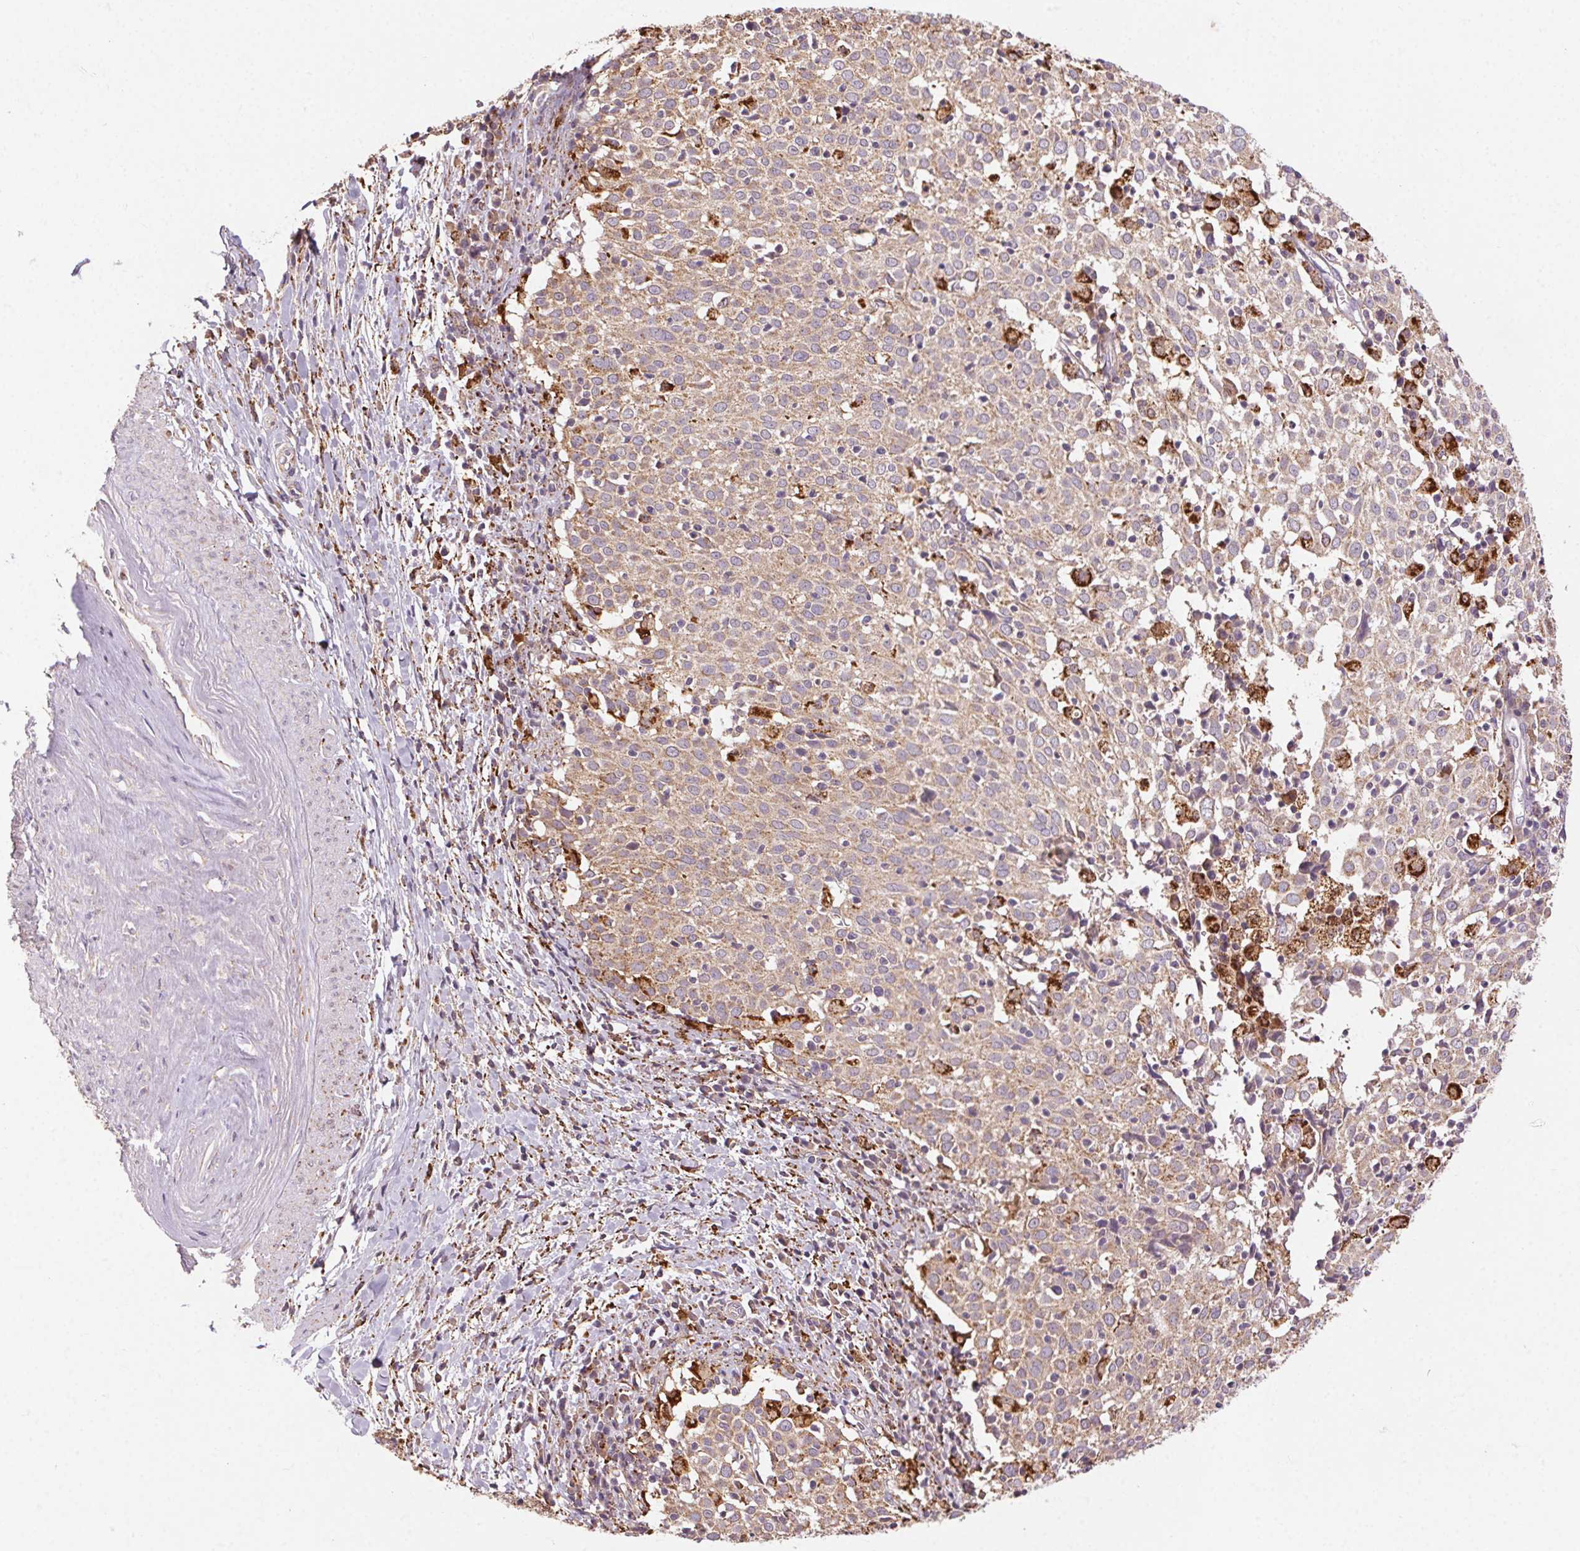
{"staining": {"intensity": "weak", "quantity": "25%-75%", "location": "cytoplasmic/membranous"}, "tissue": "cervical cancer", "cell_type": "Tumor cells", "image_type": "cancer", "snomed": [{"axis": "morphology", "description": "Squamous cell carcinoma, NOS"}, {"axis": "topography", "description": "Cervix"}], "caption": "Squamous cell carcinoma (cervical) tissue exhibits weak cytoplasmic/membranous staining in approximately 25%-75% of tumor cells", "gene": "FNBP1L", "patient": {"sex": "female", "age": 39}}